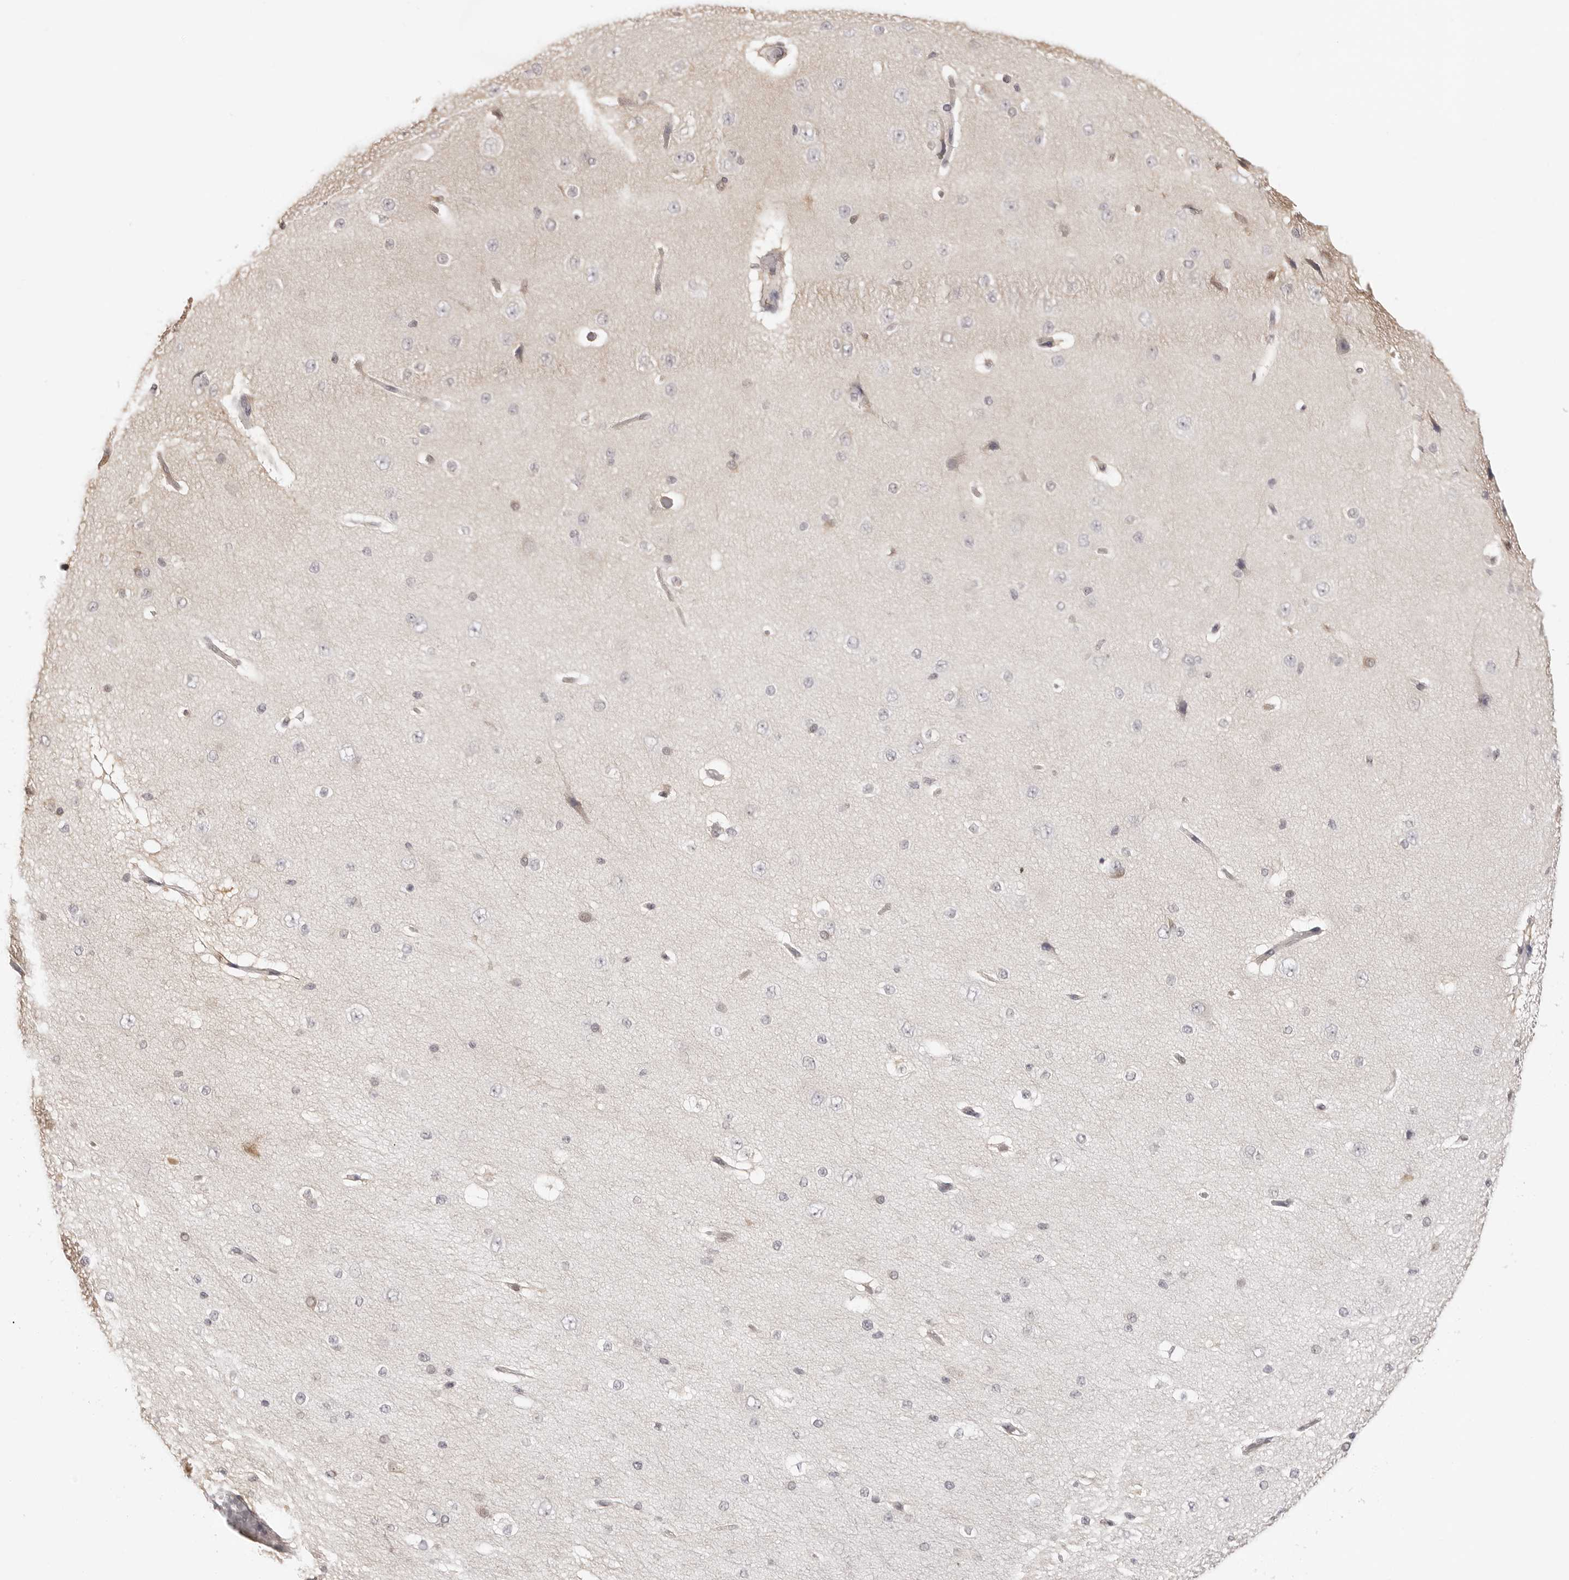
{"staining": {"intensity": "negative", "quantity": "none", "location": "none"}, "tissue": "cerebral cortex", "cell_type": "Endothelial cells", "image_type": "normal", "snomed": [{"axis": "morphology", "description": "Normal tissue, NOS"}, {"axis": "morphology", "description": "Developmental malformation"}, {"axis": "topography", "description": "Cerebral cortex"}], "caption": "Endothelial cells show no significant positivity in benign cerebral cortex. The staining was performed using DAB (3,3'-diaminobenzidine) to visualize the protein expression in brown, while the nuclei were stained in blue with hematoxylin (Magnification: 20x).", "gene": "FDPS", "patient": {"sex": "female", "age": 30}}